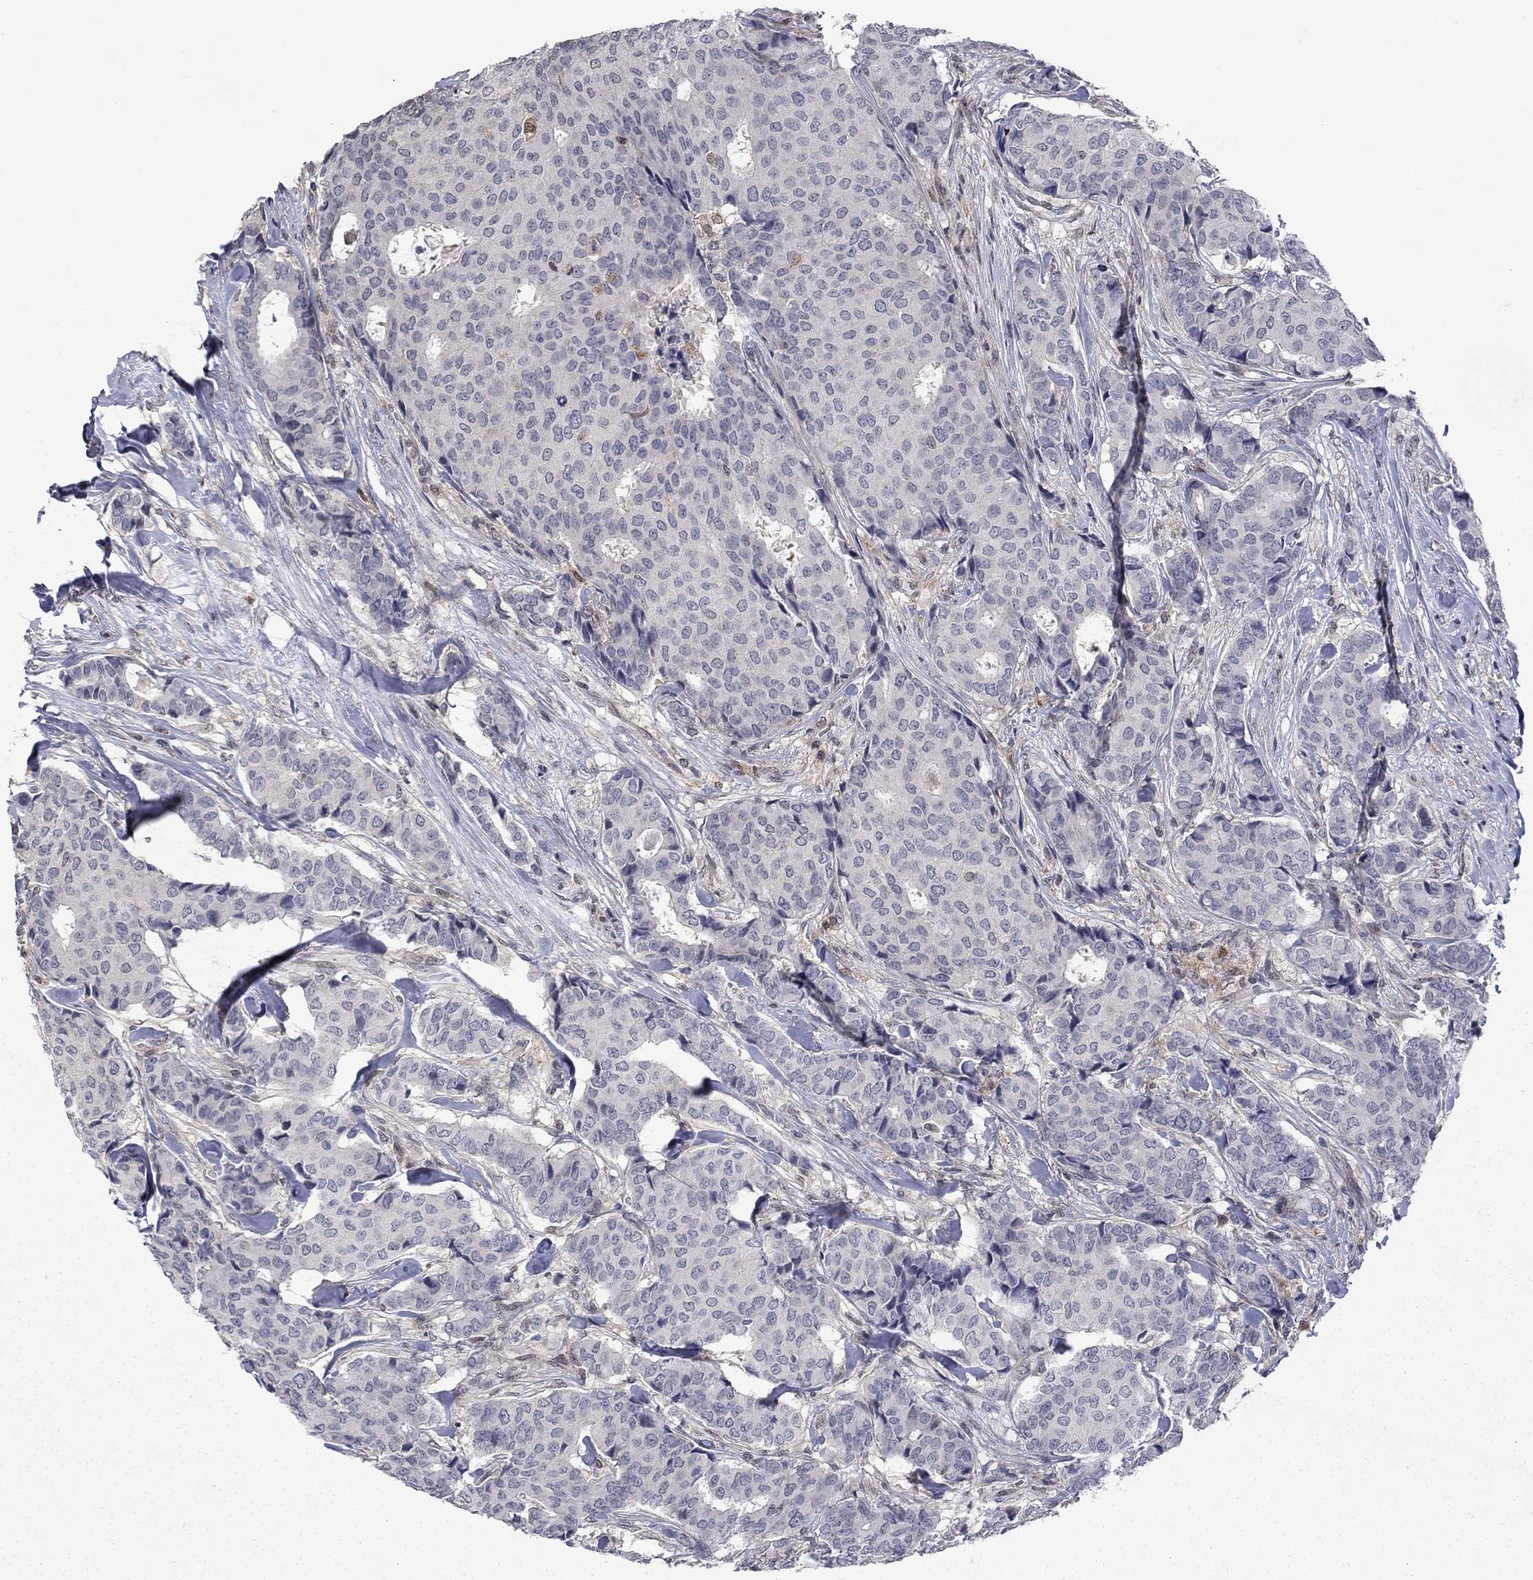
{"staining": {"intensity": "negative", "quantity": "none", "location": "none"}, "tissue": "breast cancer", "cell_type": "Tumor cells", "image_type": "cancer", "snomed": [{"axis": "morphology", "description": "Duct carcinoma"}, {"axis": "topography", "description": "Breast"}], "caption": "Immunohistochemical staining of breast cancer (intraductal carcinoma) reveals no significant positivity in tumor cells.", "gene": "CBR1", "patient": {"sex": "female", "age": 75}}